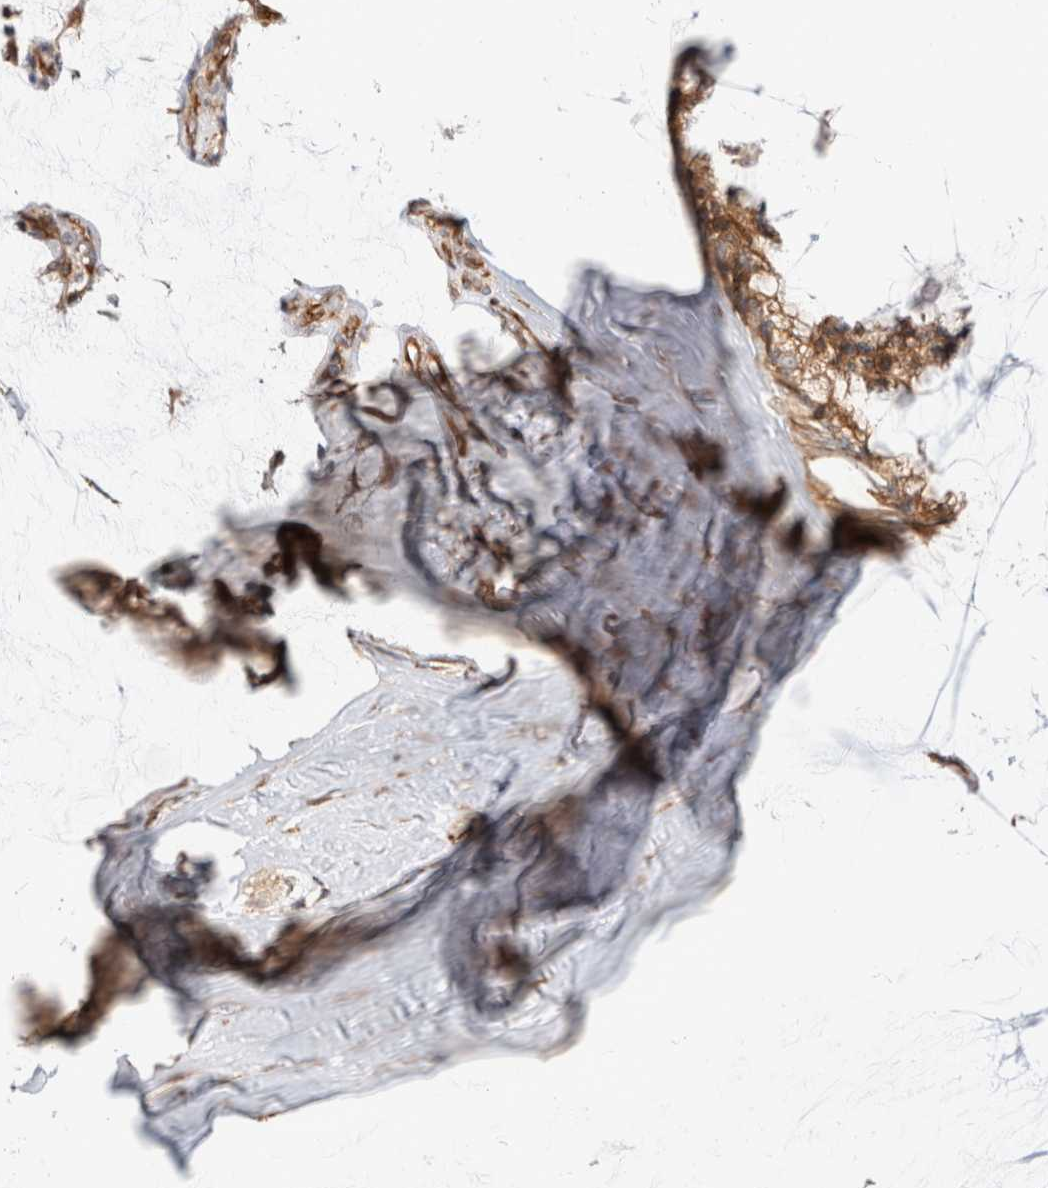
{"staining": {"intensity": "moderate", "quantity": ">75%", "location": "cytoplasmic/membranous"}, "tissue": "ovarian cancer", "cell_type": "Tumor cells", "image_type": "cancer", "snomed": [{"axis": "morphology", "description": "Cystadenocarcinoma, mucinous, NOS"}, {"axis": "topography", "description": "Ovary"}], "caption": "This is a histology image of IHC staining of ovarian mucinous cystadenocarcinoma, which shows moderate expression in the cytoplasmic/membranous of tumor cells.", "gene": "ACTL9", "patient": {"sex": "female", "age": 39}}